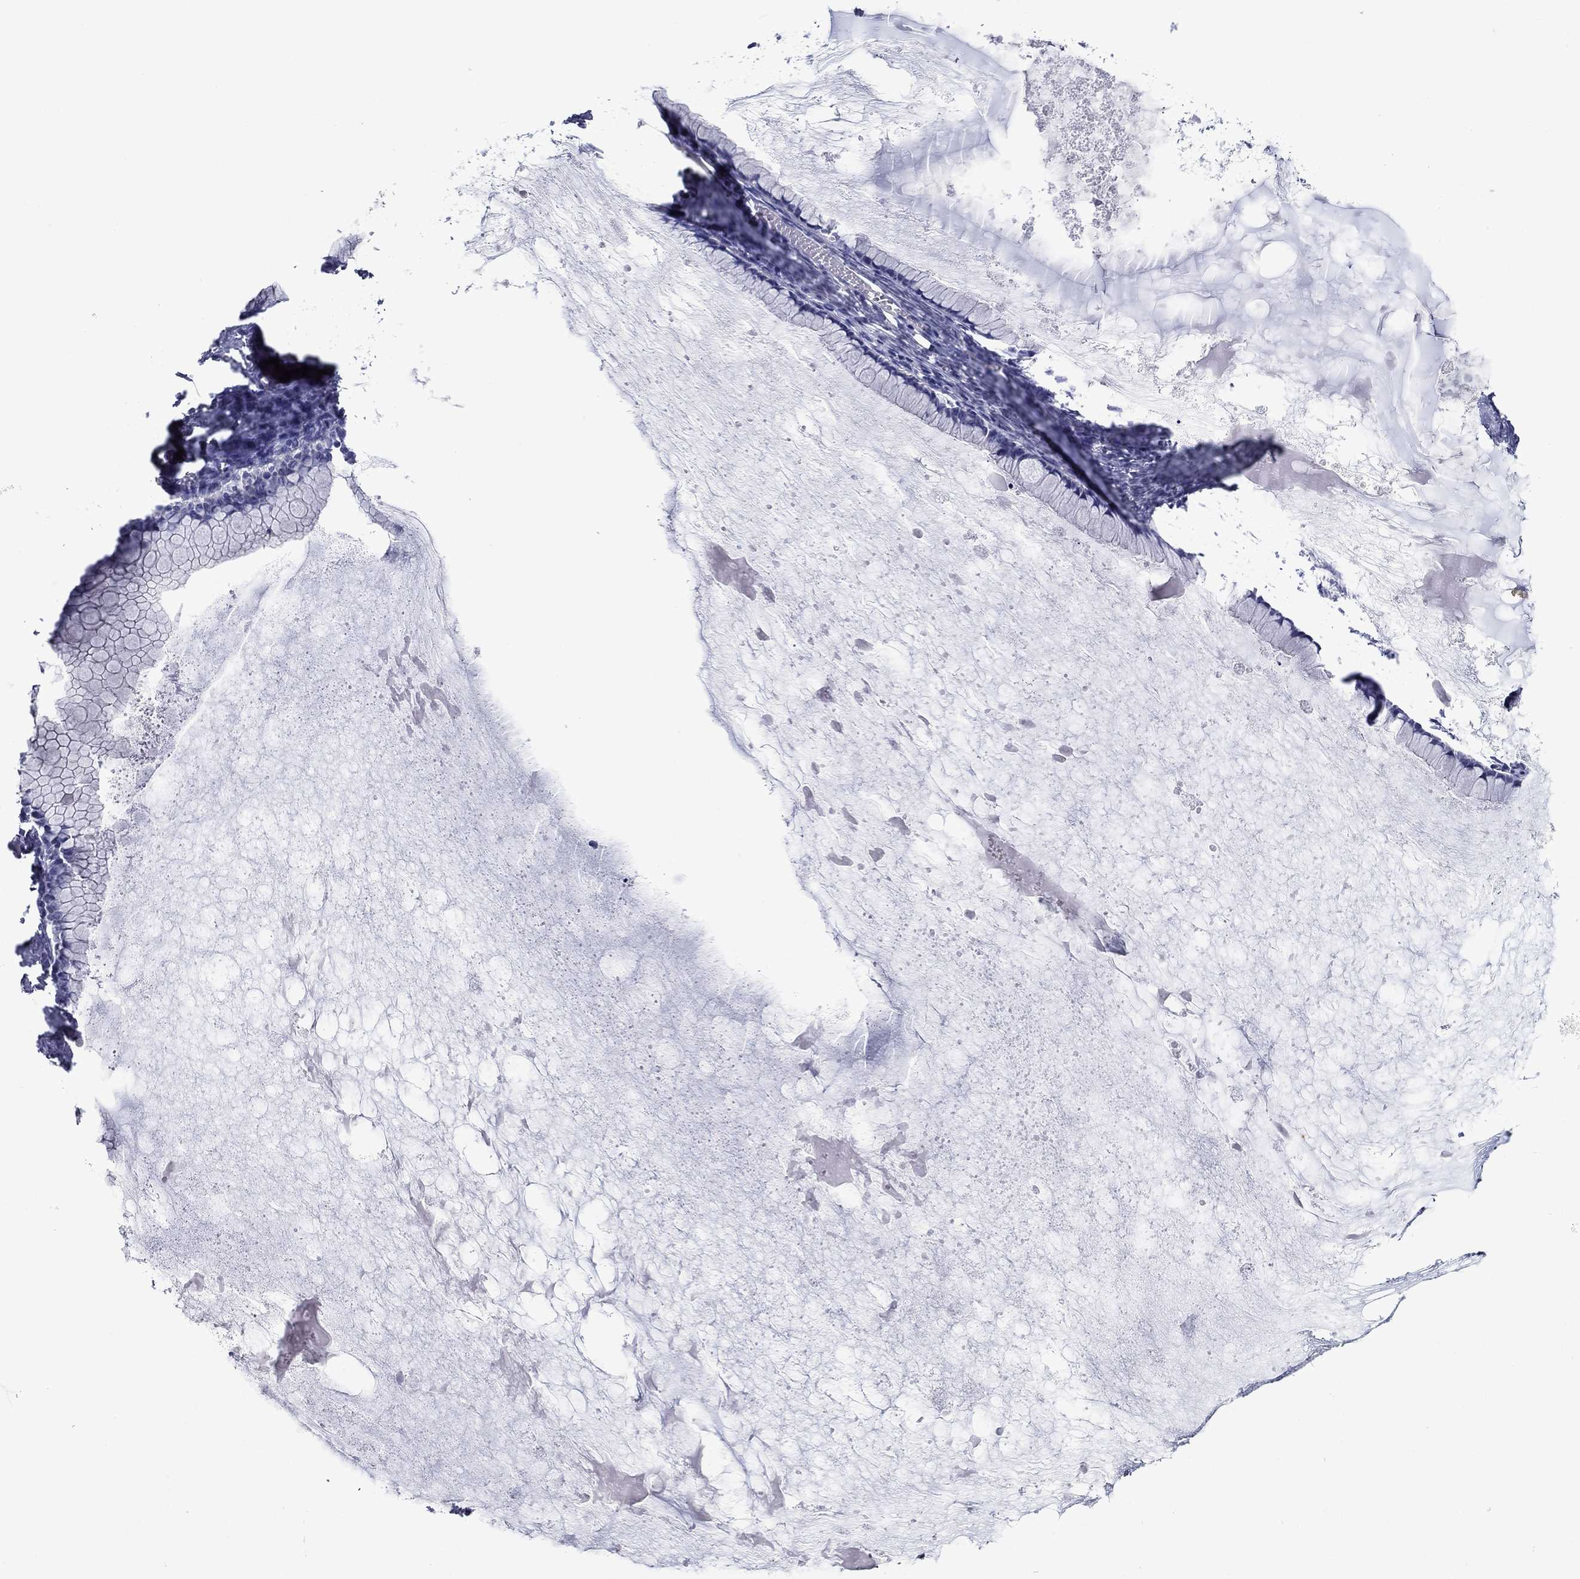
{"staining": {"intensity": "negative", "quantity": "none", "location": "none"}, "tissue": "ovarian cancer", "cell_type": "Tumor cells", "image_type": "cancer", "snomed": [{"axis": "morphology", "description": "Cystadenocarcinoma, mucinous, NOS"}, {"axis": "topography", "description": "Ovary"}], "caption": "Immunohistochemistry of ovarian cancer (mucinous cystadenocarcinoma) exhibits no positivity in tumor cells.", "gene": "CNDP1", "patient": {"sex": "female", "age": 41}}